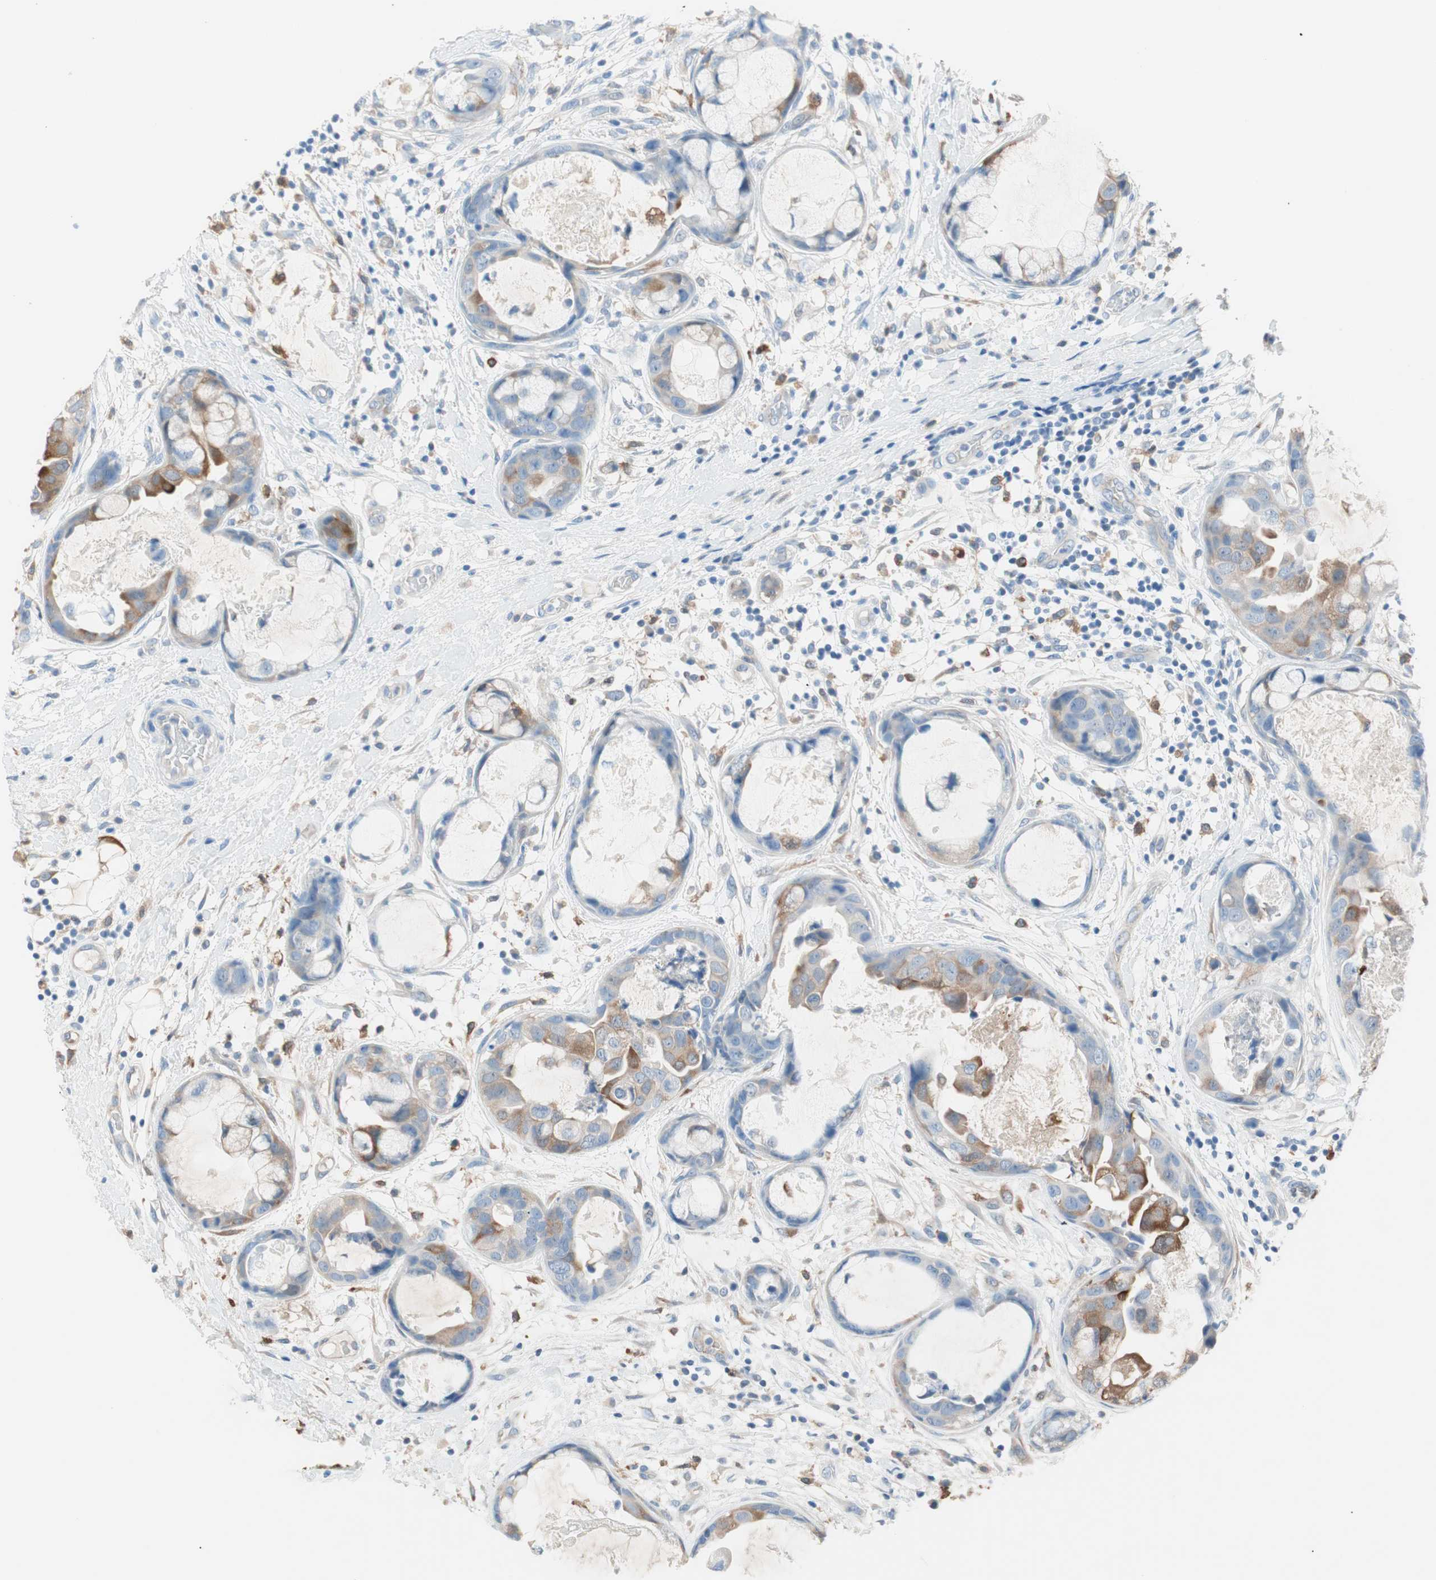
{"staining": {"intensity": "moderate", "quantity": "25%-75%", "location": "cytoplasmic/membranous"}, "tissue": "breast cancer", "cell_type": "Tumor cells", "image_type": "cancer", "snomed": [{"axis": "morphology", "description": "Duct carcinoma"}, {"axis": "topography", "description": "Breast"}], "caption": "Immunohistochemical staining of breast cancer (infiltrating ductal carcinoma) exhibits medium levels of moderate cytoplasmic/membranous protein positivity in about 25%-75% of tumor cells.", "gene": "GLUL", "patient": {"sex": "female", "age": 40}}